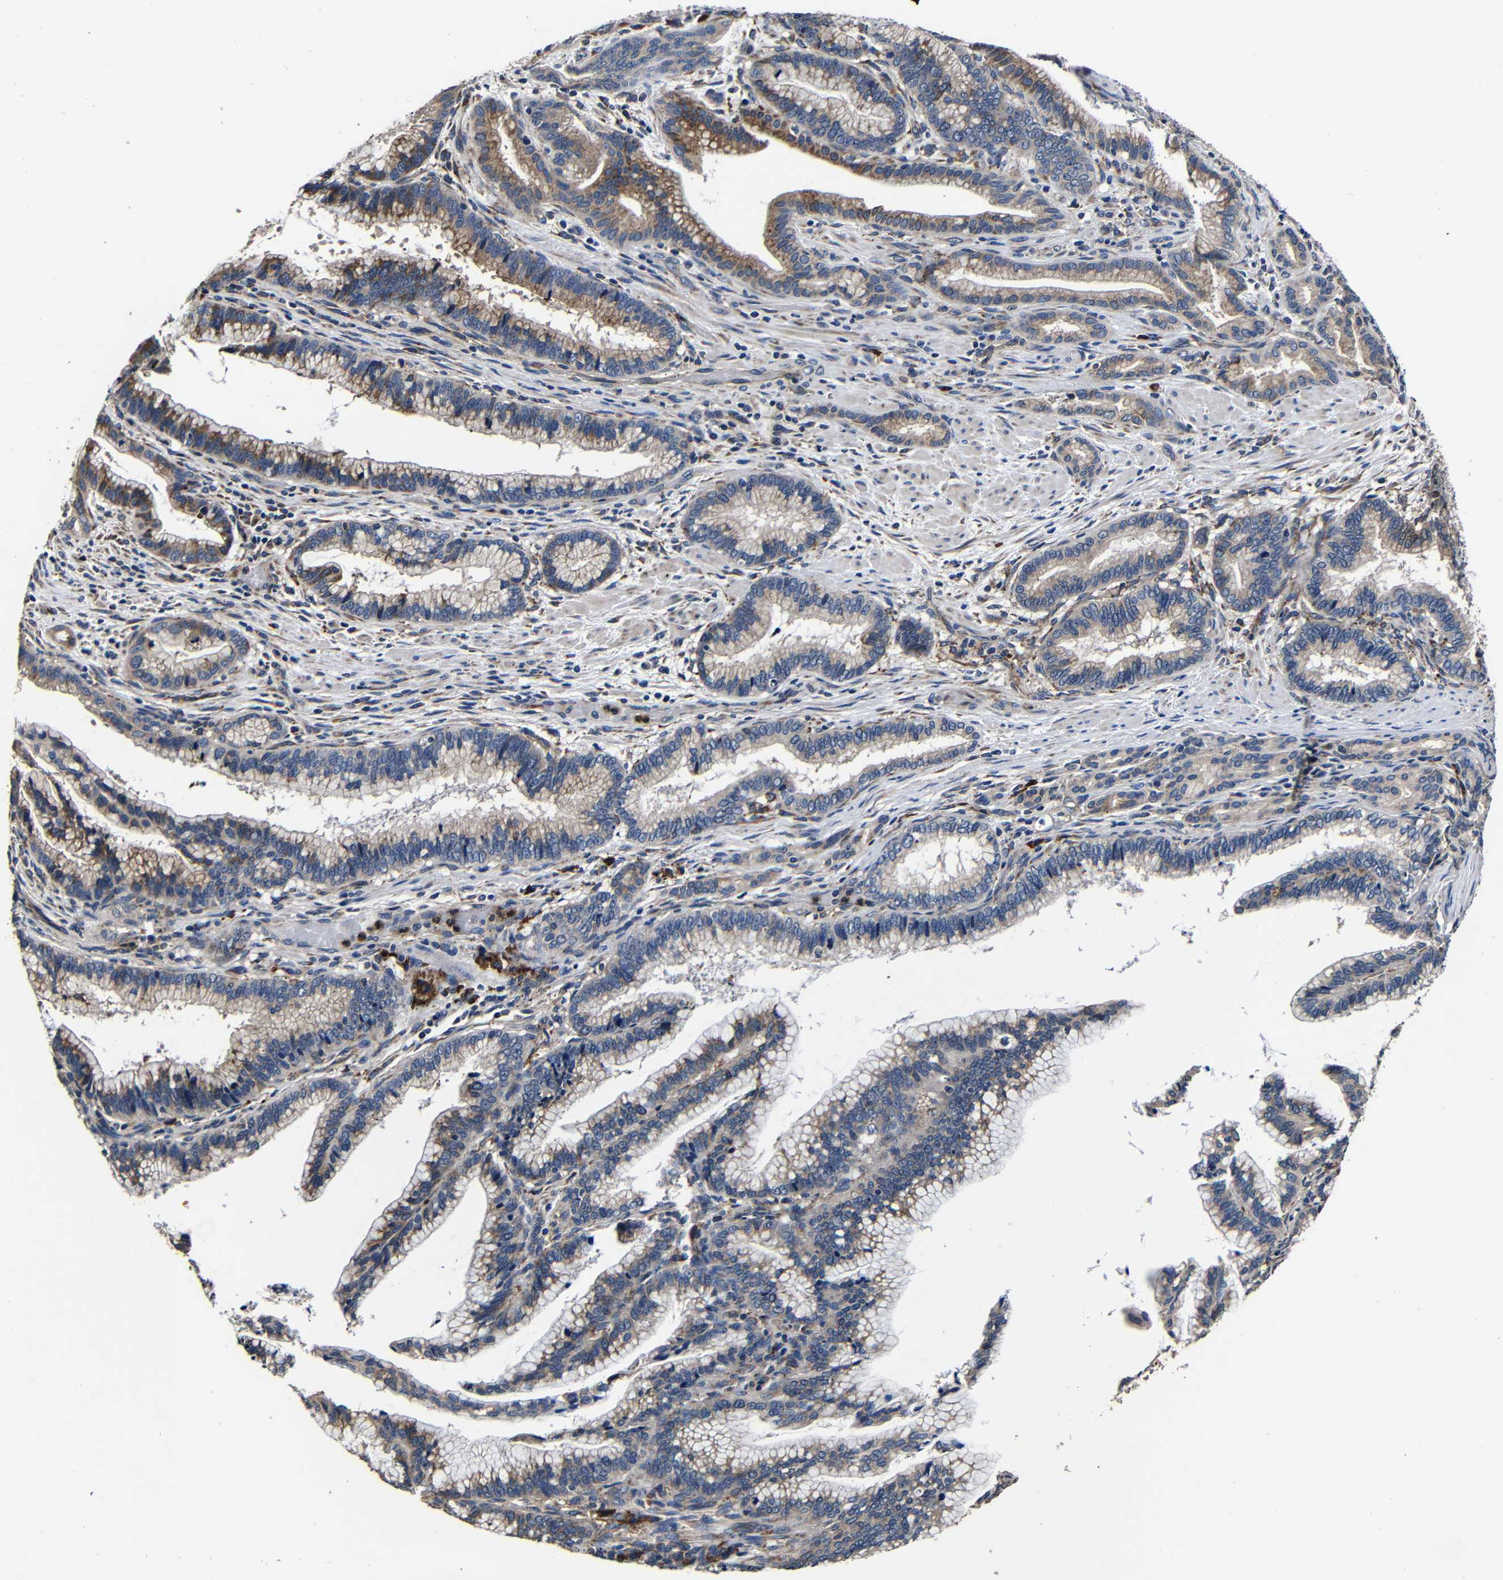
{"staining": {"intensity": "moderate", "quantity": "25%-75%", "location": "cytoplasmic/membranous"}, "tissue": "pancreatic cancer", "cell_type": "Tumor cells", "image_type": "cancer", "snomed": [{"axis": "morphology", "description": "Adenocarcinoma, NOS"}, {"axis": "topography", "description": "Pancreas"}], "caption": "Moderate cytoplasmic/membranous staining is present in about 25%-75% of tumor cells in pancreatic cancer (adenocarcinoma). (DAB IHC with brightfield microscopy, high magnification).", "gene": "SCN9A", "patient": {"sex": "female", "age": 64}}